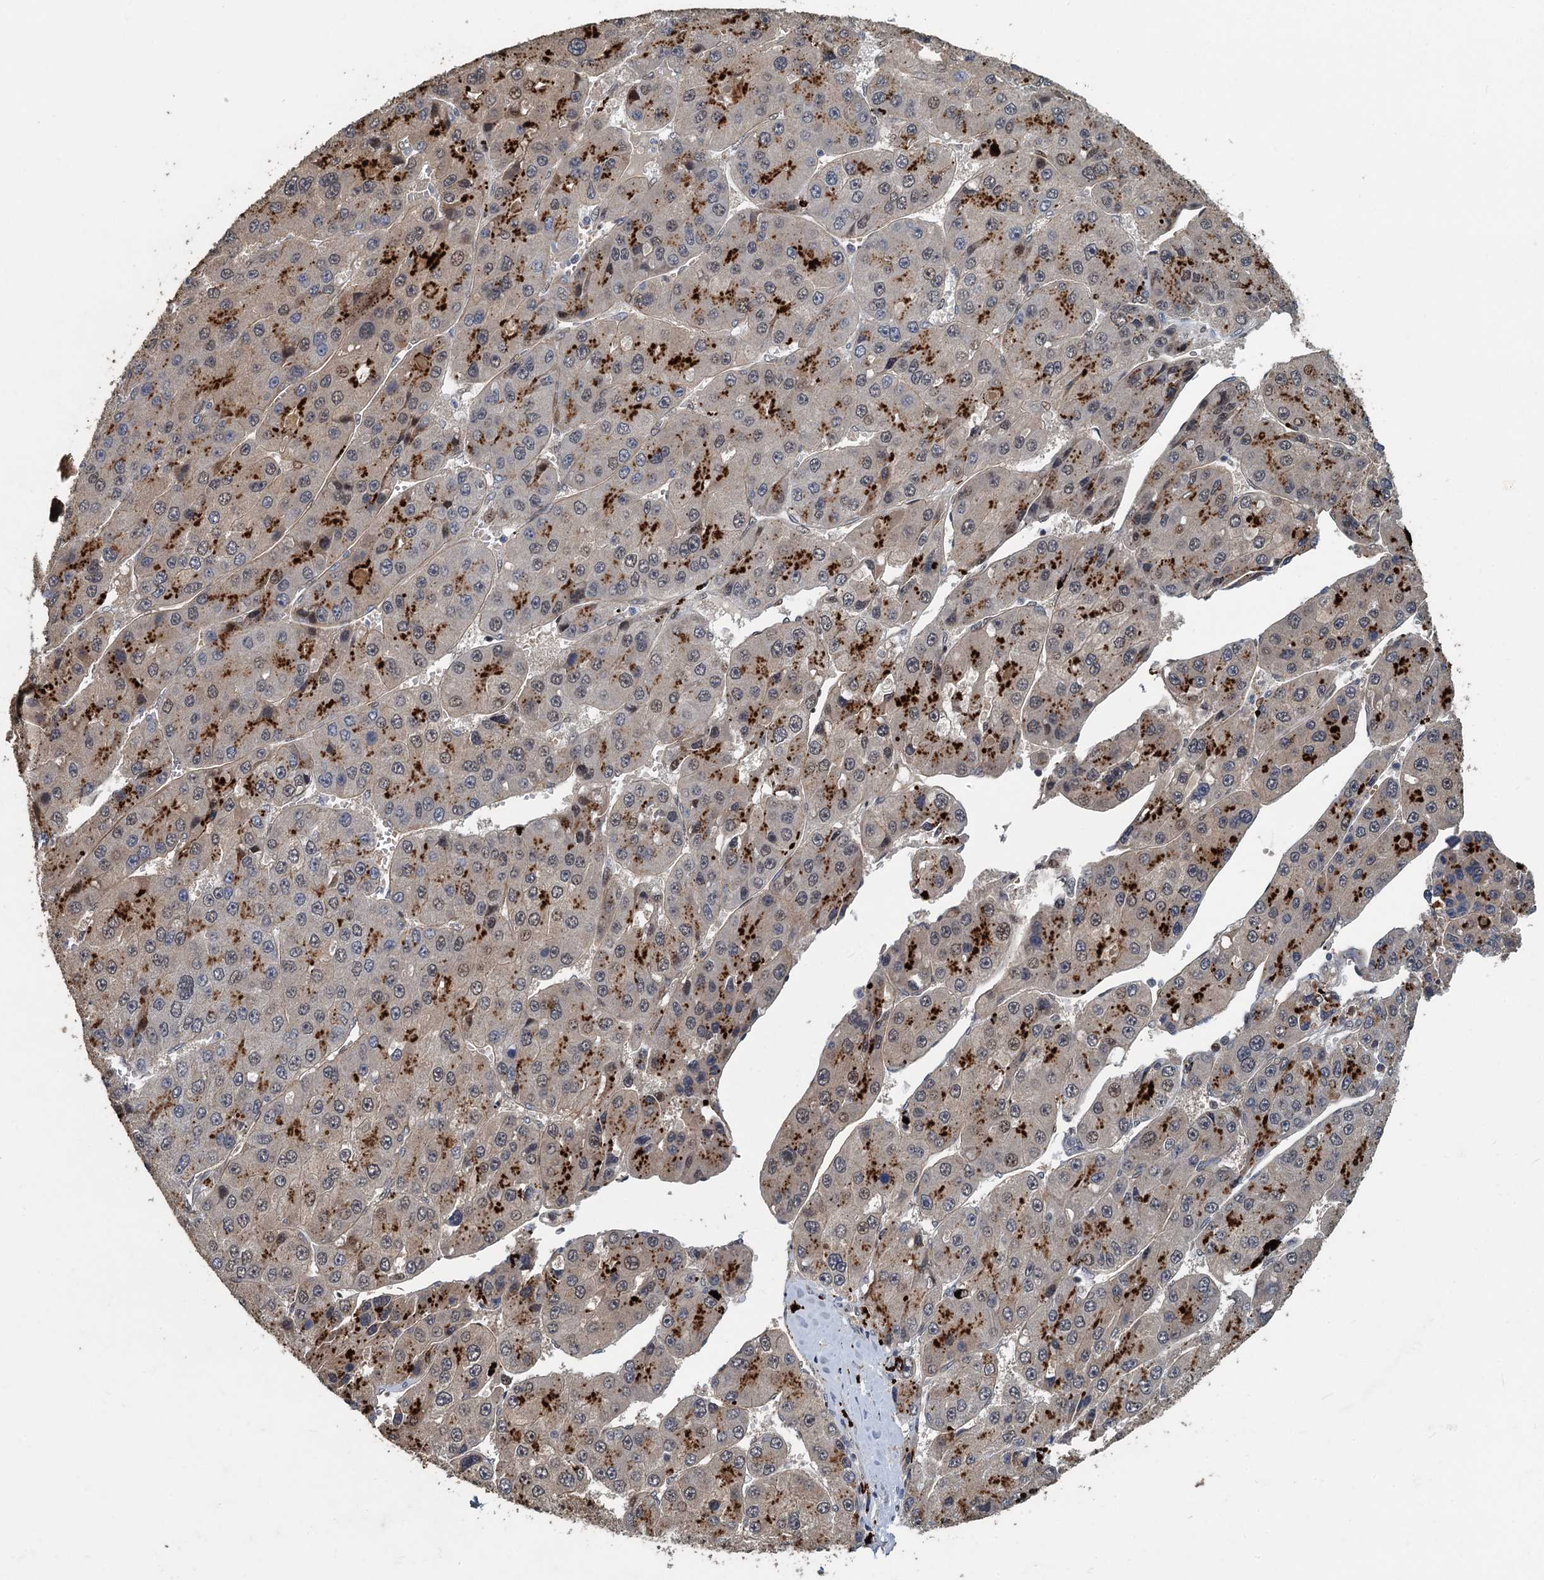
{"staining": {"intensity": "weak", "quantity": "25%-75%", "location": "cytoplasmic/membranous"}, "tissue": "liver cancer", "cell_type": "Tumor cells", "image_type": "cancer", "snomed": [{"axis": "morphology", "description": "Carcinoma, Hepatocellular, NOS"}, {"axis": "topography", "description": "Liver"}], "caption": "Immunohistochemical staining of liver cancer (hepatocellular carcinoma) exhibits weak cytoplasmic/membranous protein expression in about 25%-75% of tumor cells. (DAB IHC with brightfield microscopy, high magnification).", "gene": "AGRN", "patient": {"sex": "female", "age": 73}}